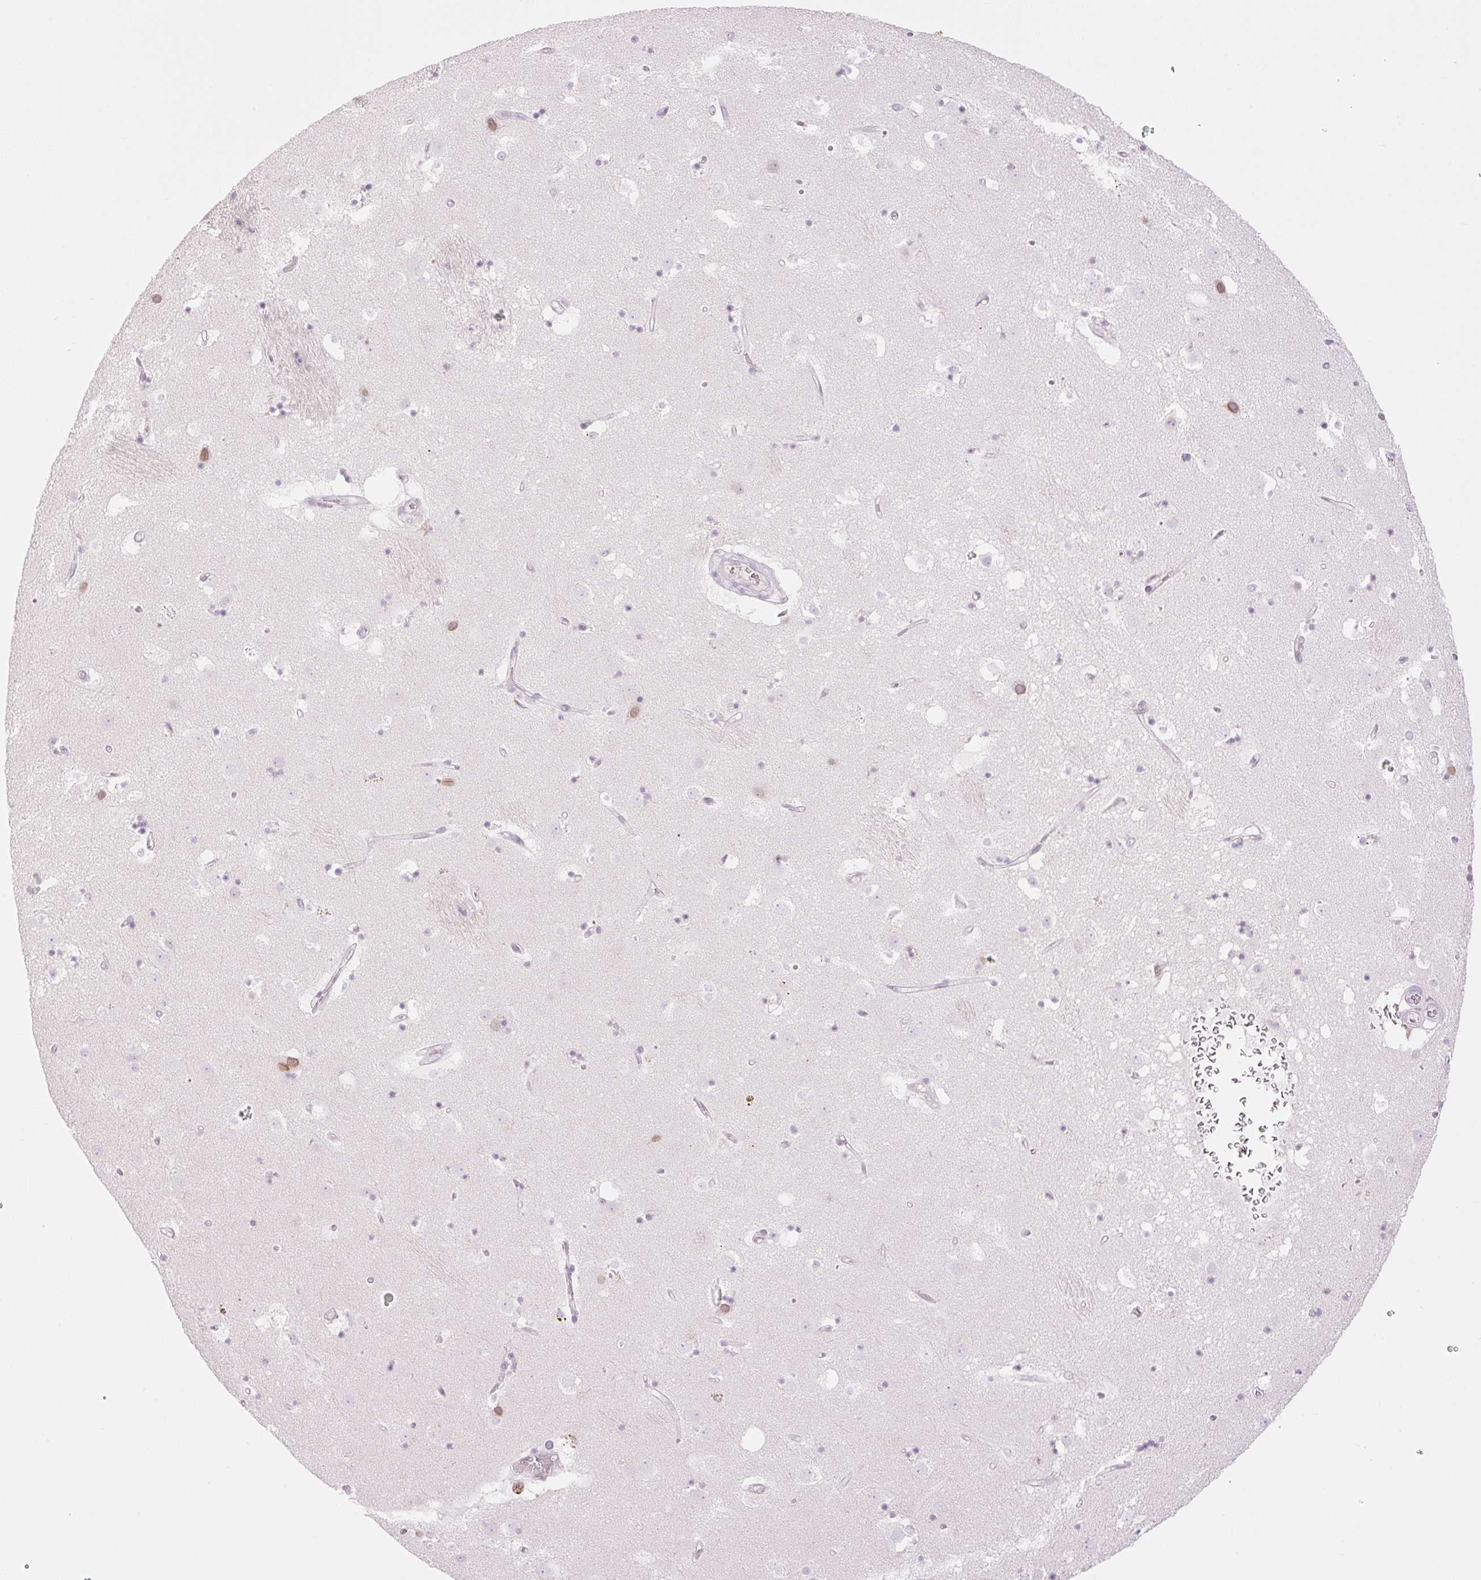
{"staining": {"intensity": "negative", "quantity": "none", "location": "none"}, "tissue": "caudate", "cell_type": "Glial cells", "image_type": "normal", "snomed": [{"axis": "morphology", "description": "Normal tissue, NOS"}, {"axis": "topography", "description": "Lateral ventricle wall"}], "caption": "IHC of normal caudate reveals no expression in glial cells.", "gene": "TBX15", "patient": {"sex": "male", "age": 58}}